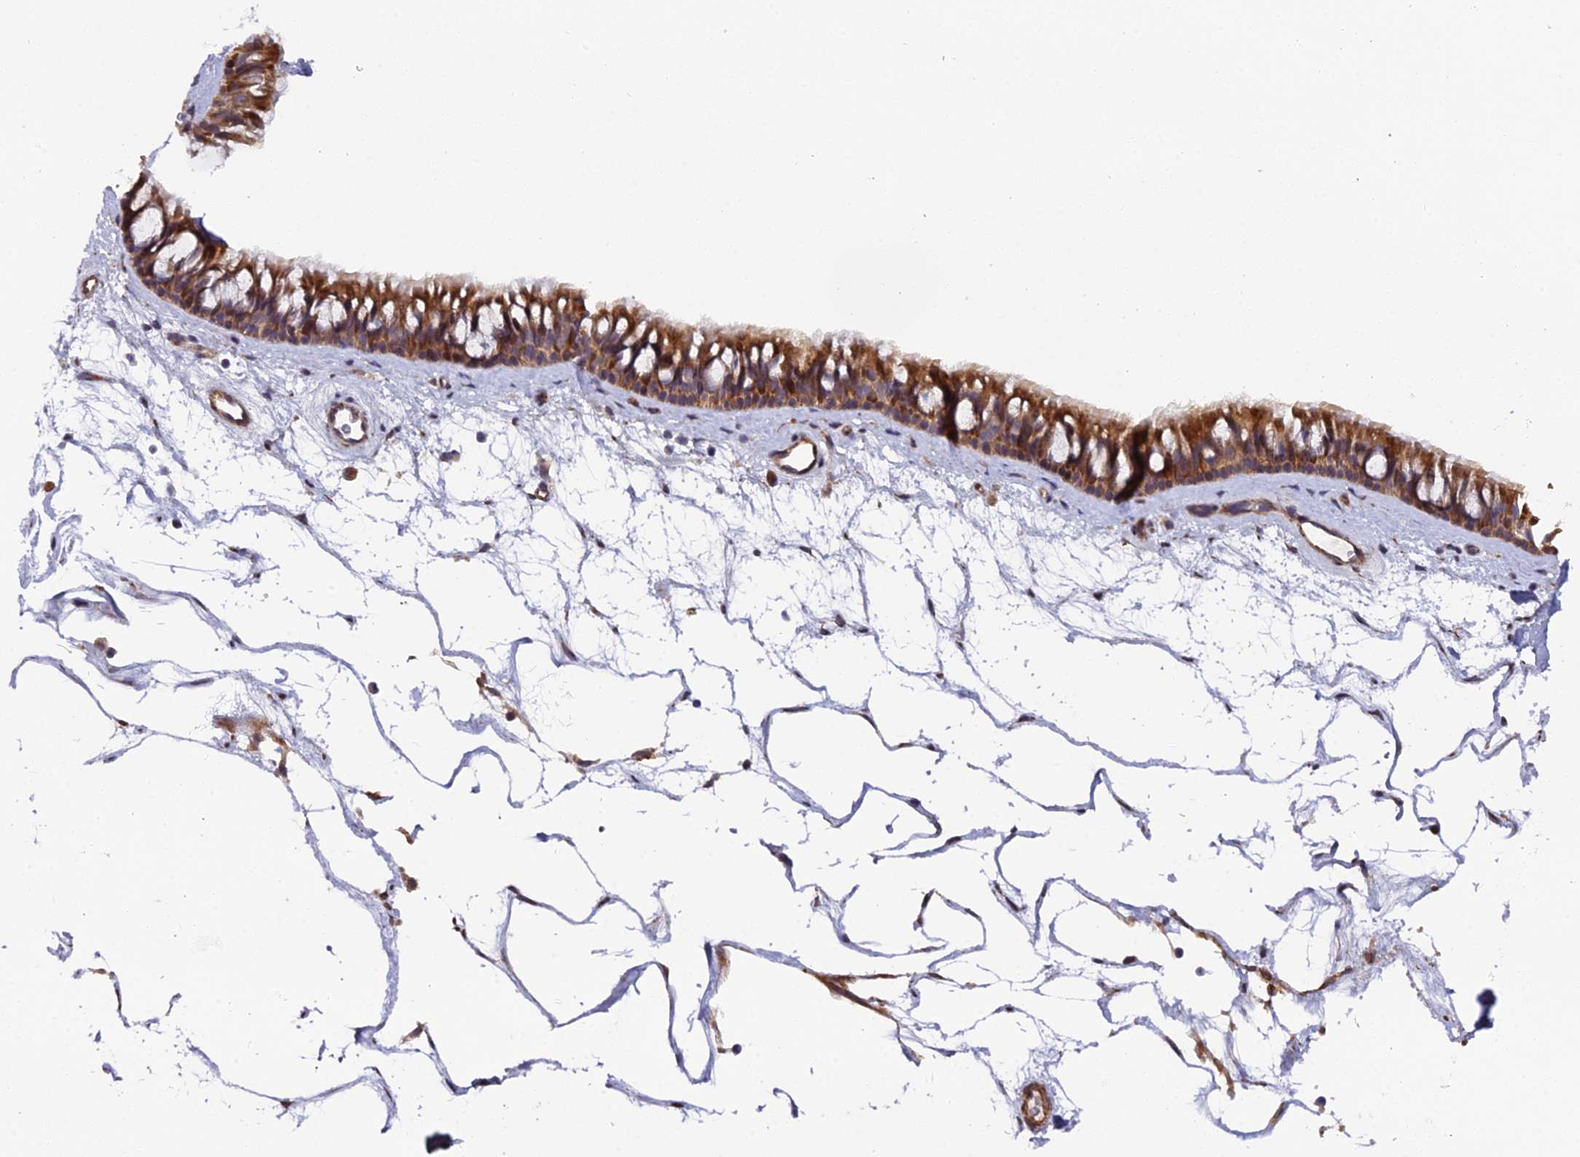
{"staining": {"intensity": "strong", "quantity": ">75%", "location": "cytoplasmic/membranous"}, "tissue": "nasopharynx", "cell_type": "Respiratory epithelial cells", "image_type": "normal", "snomed": [{"axis": "morphology", "description": "Normal tissue, NOS"}, {"axis": "topography", "description": "Nasopharynx"}], "caption": "Strong cytoplasmic/membranous staining for a protein is seen in approximately >75% of respiratory epithelial cells of normal nasopharynx using immunohistochemistry (IHC).", "gene": "RAB28", "patient": {"sex": "male", "age": 64}}